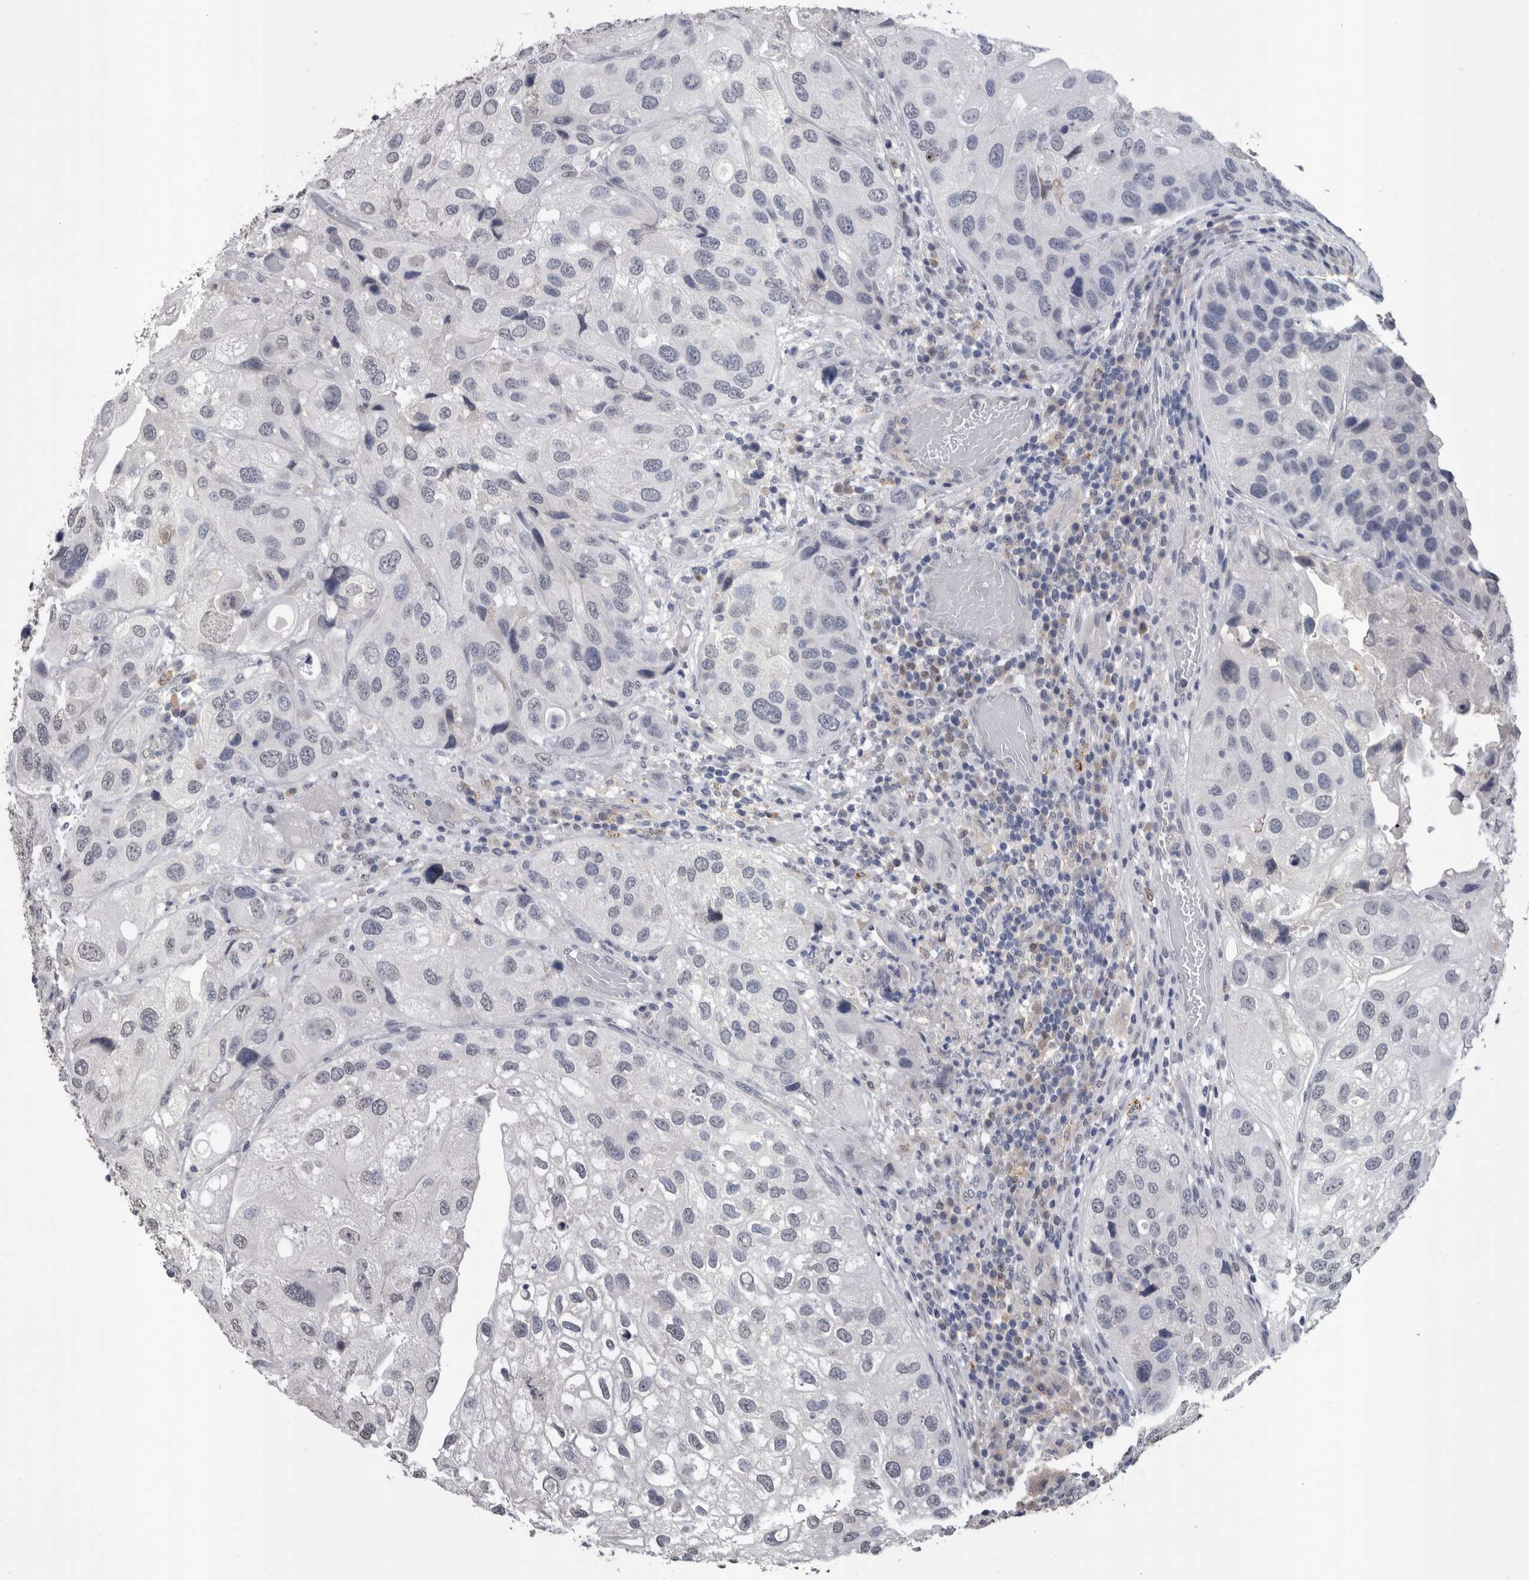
{"staining": {"intensity": "negative", "quantity": "none", "location": "none"}, "tissue": "urothelial cancer", "cell_type": "Tumor cells", "image_type": "cancer", "snomed": [{"axis": "morphology", "description": "Urothelial carcinoma, High grade"}, {"axis": "topography", "description": "Urinary bladder"}], "caption": "Immunohistochemistry (IHC) of urothelial cancer exhibits no expression in tumor cells.", "gene": "PAX5", "patient": {"sex": "female", "age": 64}}